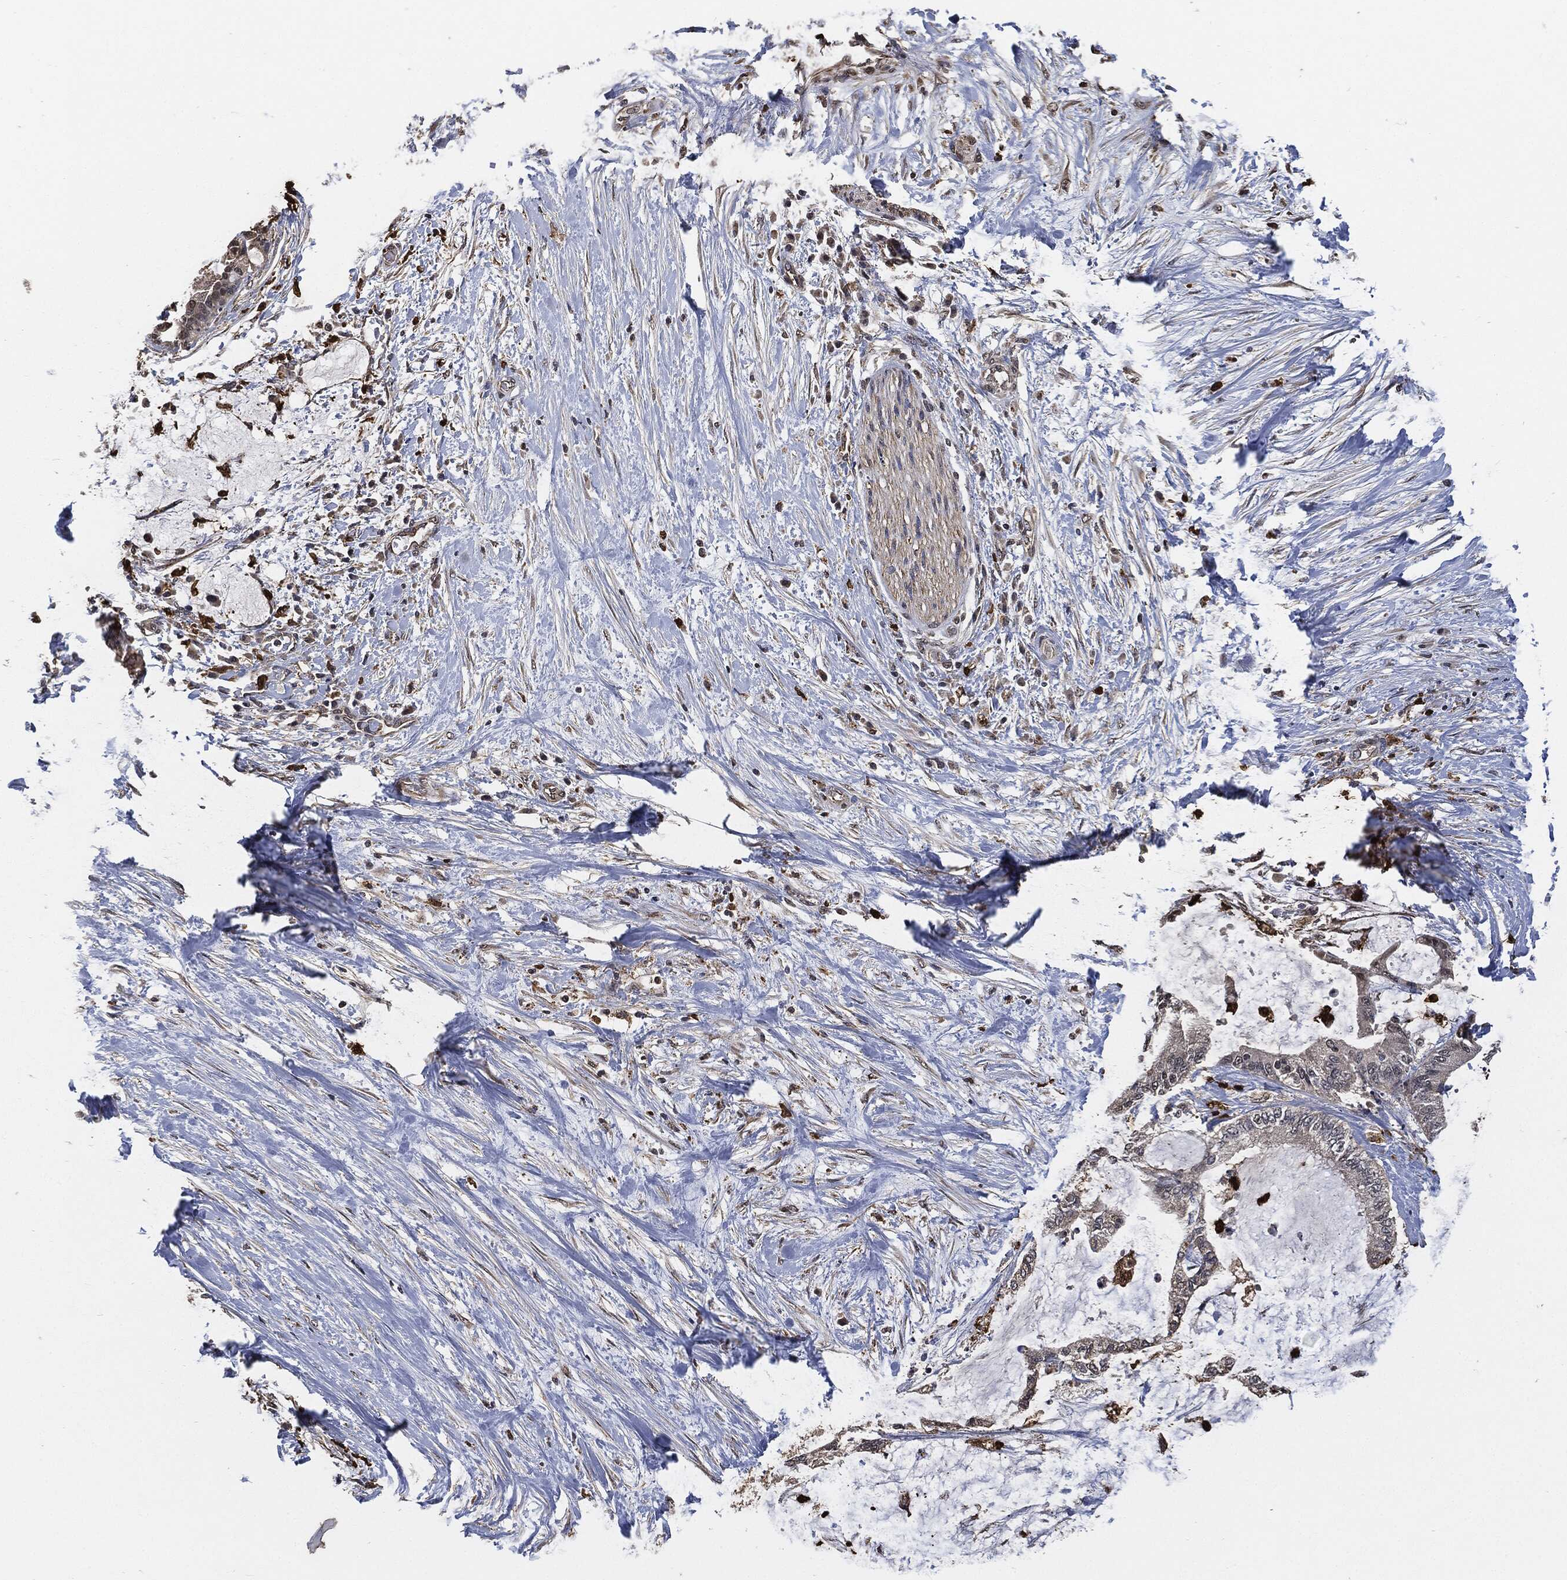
{"staining": {"intensity": "negative", "quantity": "none", "location": "none"}, "tissue": "liver cancer", "cell_type": "Tumor cells", "image_type": "cancer", "snomed": [{"axis": "morphology", "description": "Cholangiocarcinoma"}, {"axis": "topography", "description": "Liver"}], "caption": "Immunohistochemistry of liver cancer (cholangiocarcinoma) exhibits no positivity in tumor cells.", "gene": "S100A9", "patient": {"sex": "female", "age": 73}}